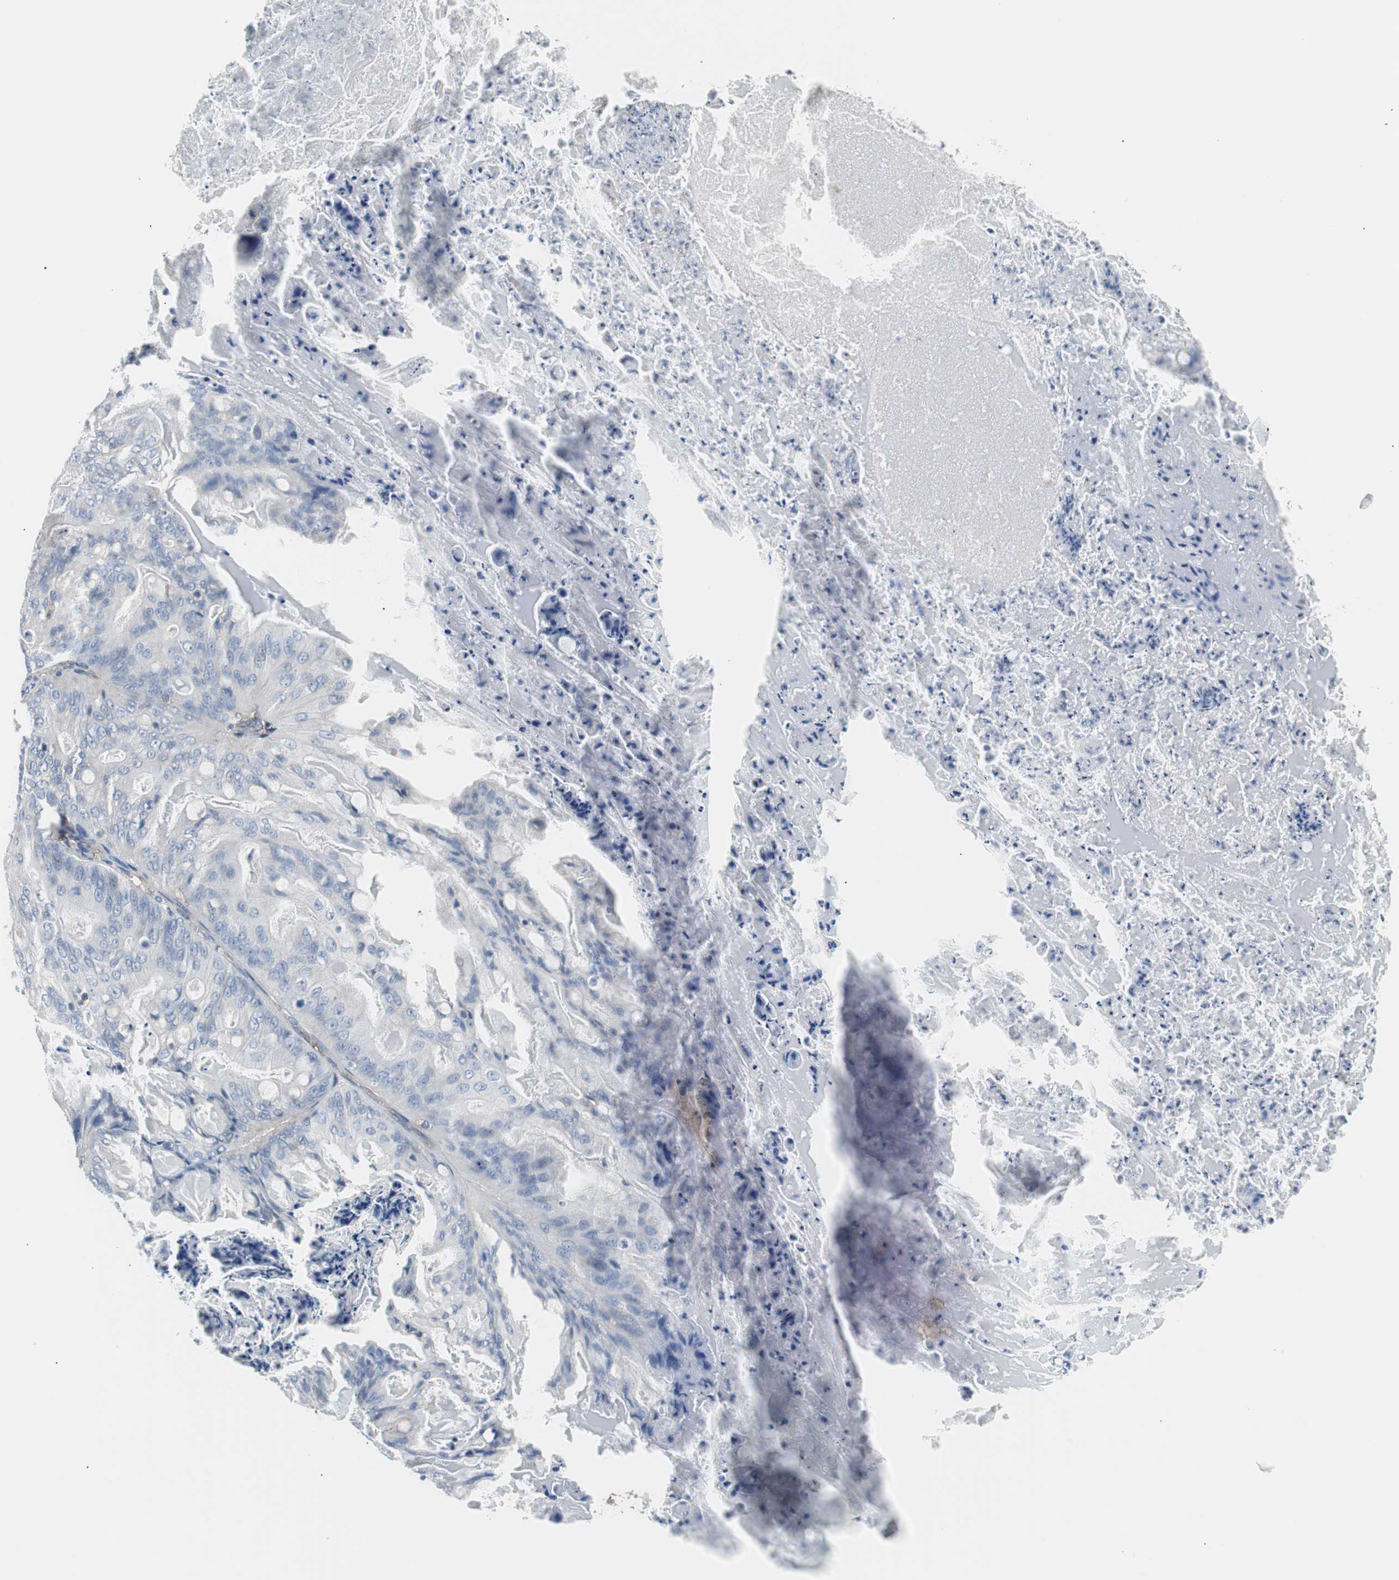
{"staining": {"intensity": "negative", "quantity": "none", "location": "none"}, "tissue": "ovarian cancer", "cell_type": "Tumor cells", "image_type": "cancer", "snomed": [{"axis": "morphology", "description": "Cystadenocarcinoma, mucinous, NOS"}, {"axis": "topography", "description": "Ovary"}], "caption": "Ovarian cancer (mucinous cystadenocarcinoma) stained for a protein using immunohistochemistry (IHC) exhibits no positivity tumor cells.", "gene": "CD81", "patient": {"sex": "female", "age": 36}}